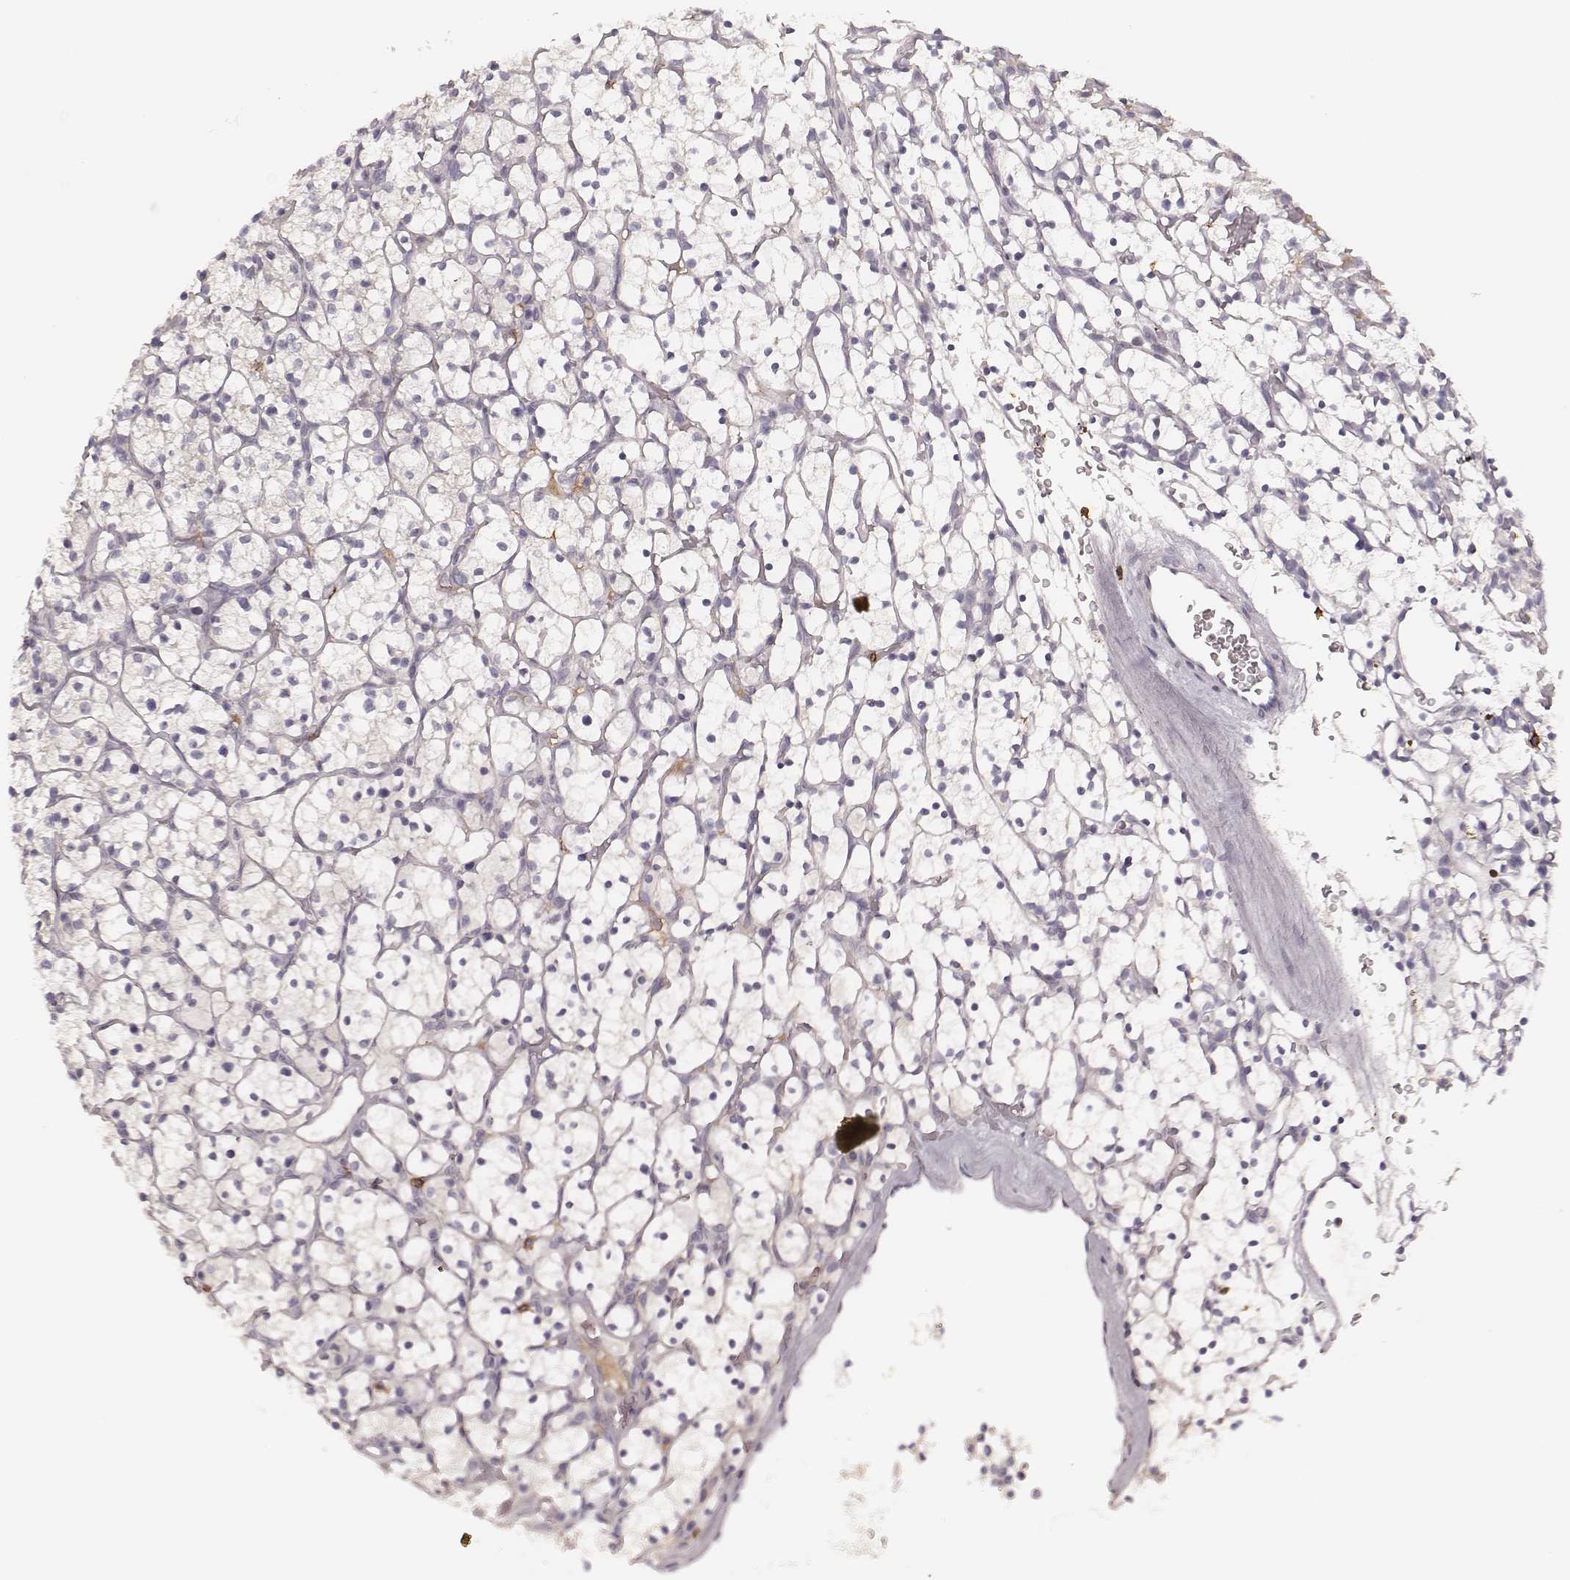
{"staining": {"intensity": "negative", "quantity": "none", "location": "none"}, "tissue": "renal cancer", "cell_type": "Tumor cells", "image_type": "cancer", "snomed": [{"axis": "morphology", "description": "Adenocarcinoma, NOS"}, {"axis": "topography", "description": "Kidney"}], "caption": "Adenocarcinoma (renal) stained for a protein using IHC displays no staining tumor cells.", "gene": "CD8A", "patient": {"sex": "female", "age": 64}}